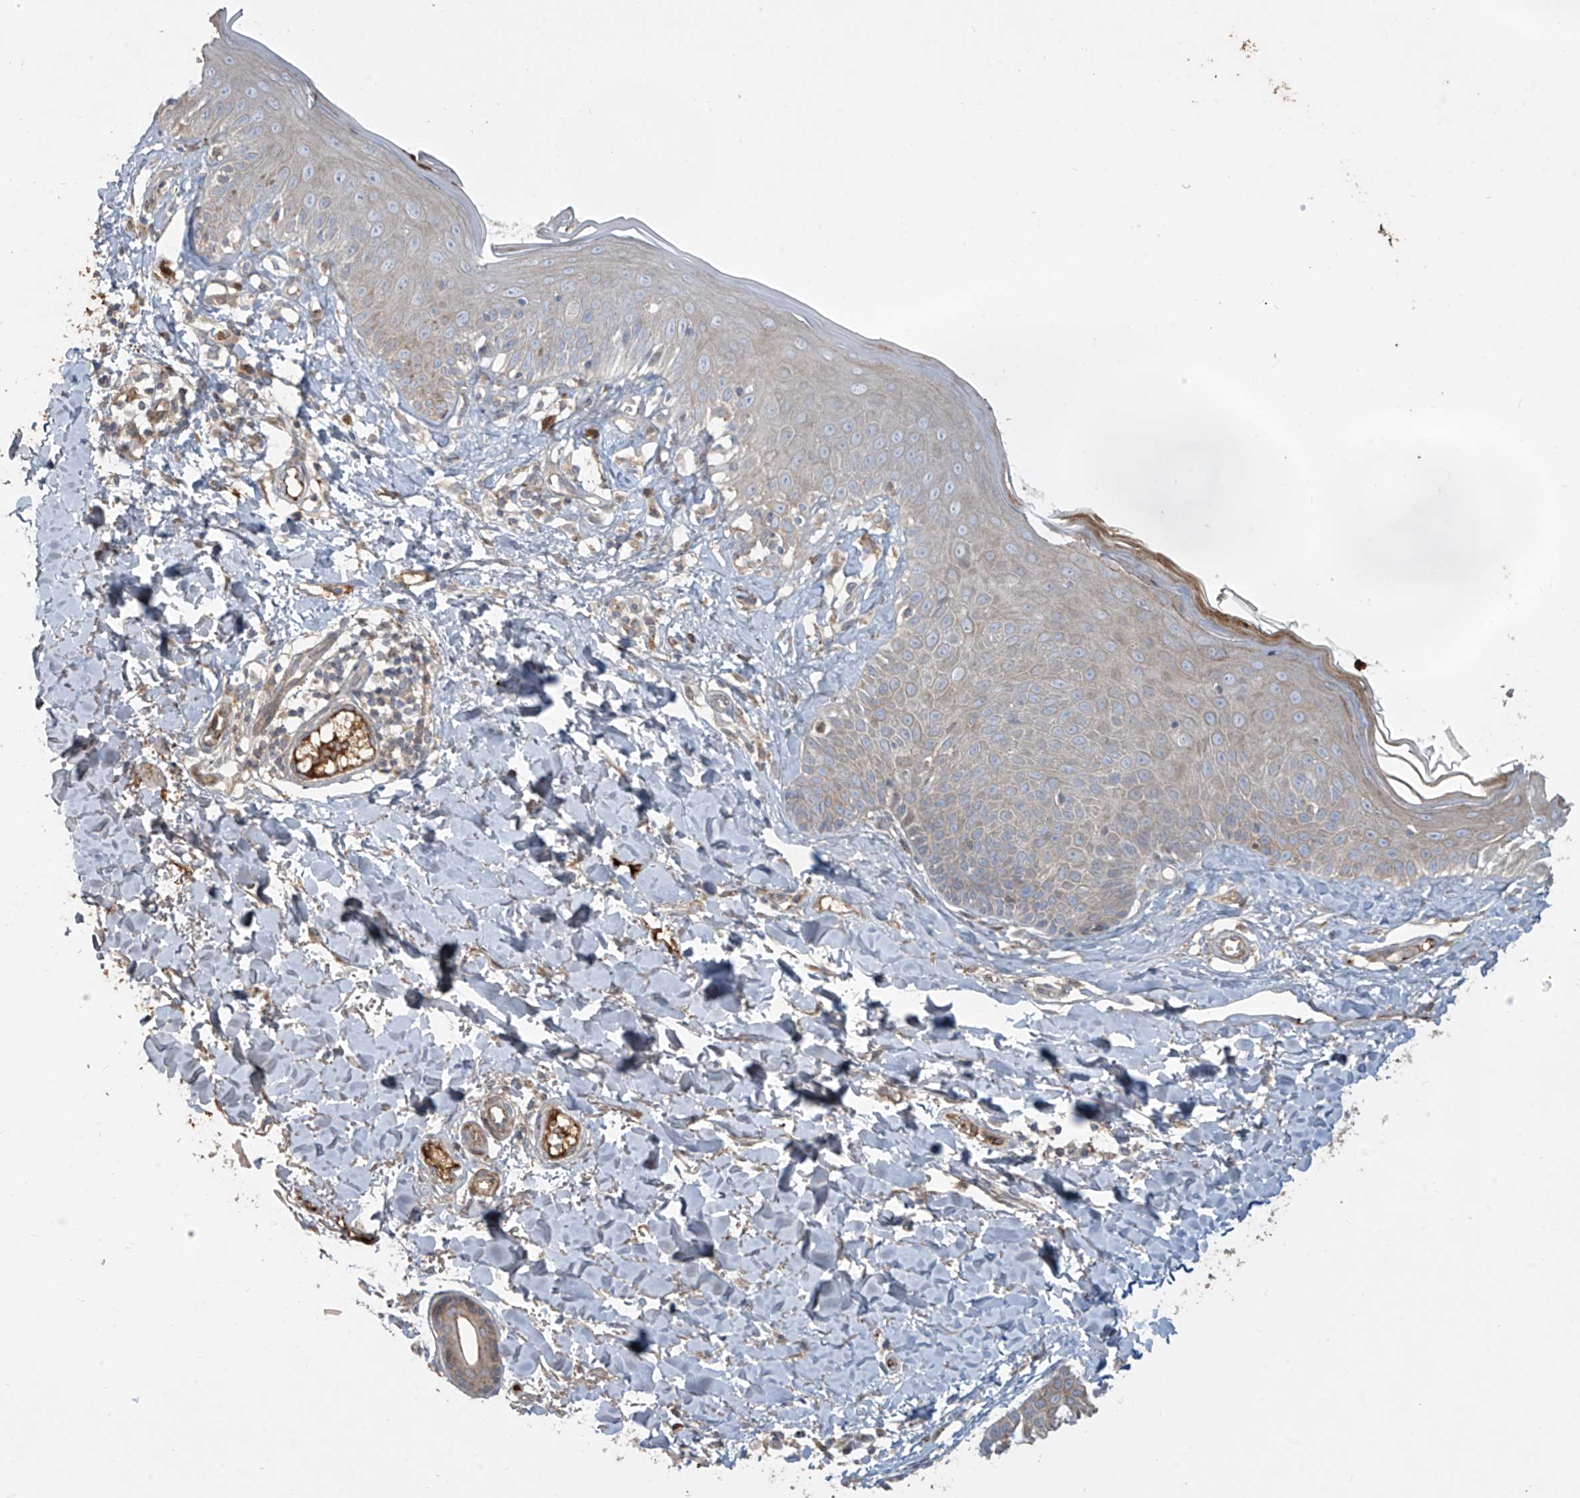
{"staining": {"intensity": "weak", "quantity": "25%-75%", "location": "cytoplasmic/membranous"}, "tissue": "skin", "cell_type": "Fibroblasts", "image_type": "normal", "snomed": [{"axis": "morphology", "description": "Normal tissue, NOS"}, {"axis": "topography", "description": "Skin"}], "caption": "Immunohistochemistry (IHC) image of normal skin: human skin stained using immunohistochemistry shows low levels of weak protein expression localized specifically in the cytoplasmic/membranous of fibroblasts, appearing as a cytoplasmic/membranous brown color.", "gene": "ABTB1", "patient": {"sex": "male", "age": 52}}